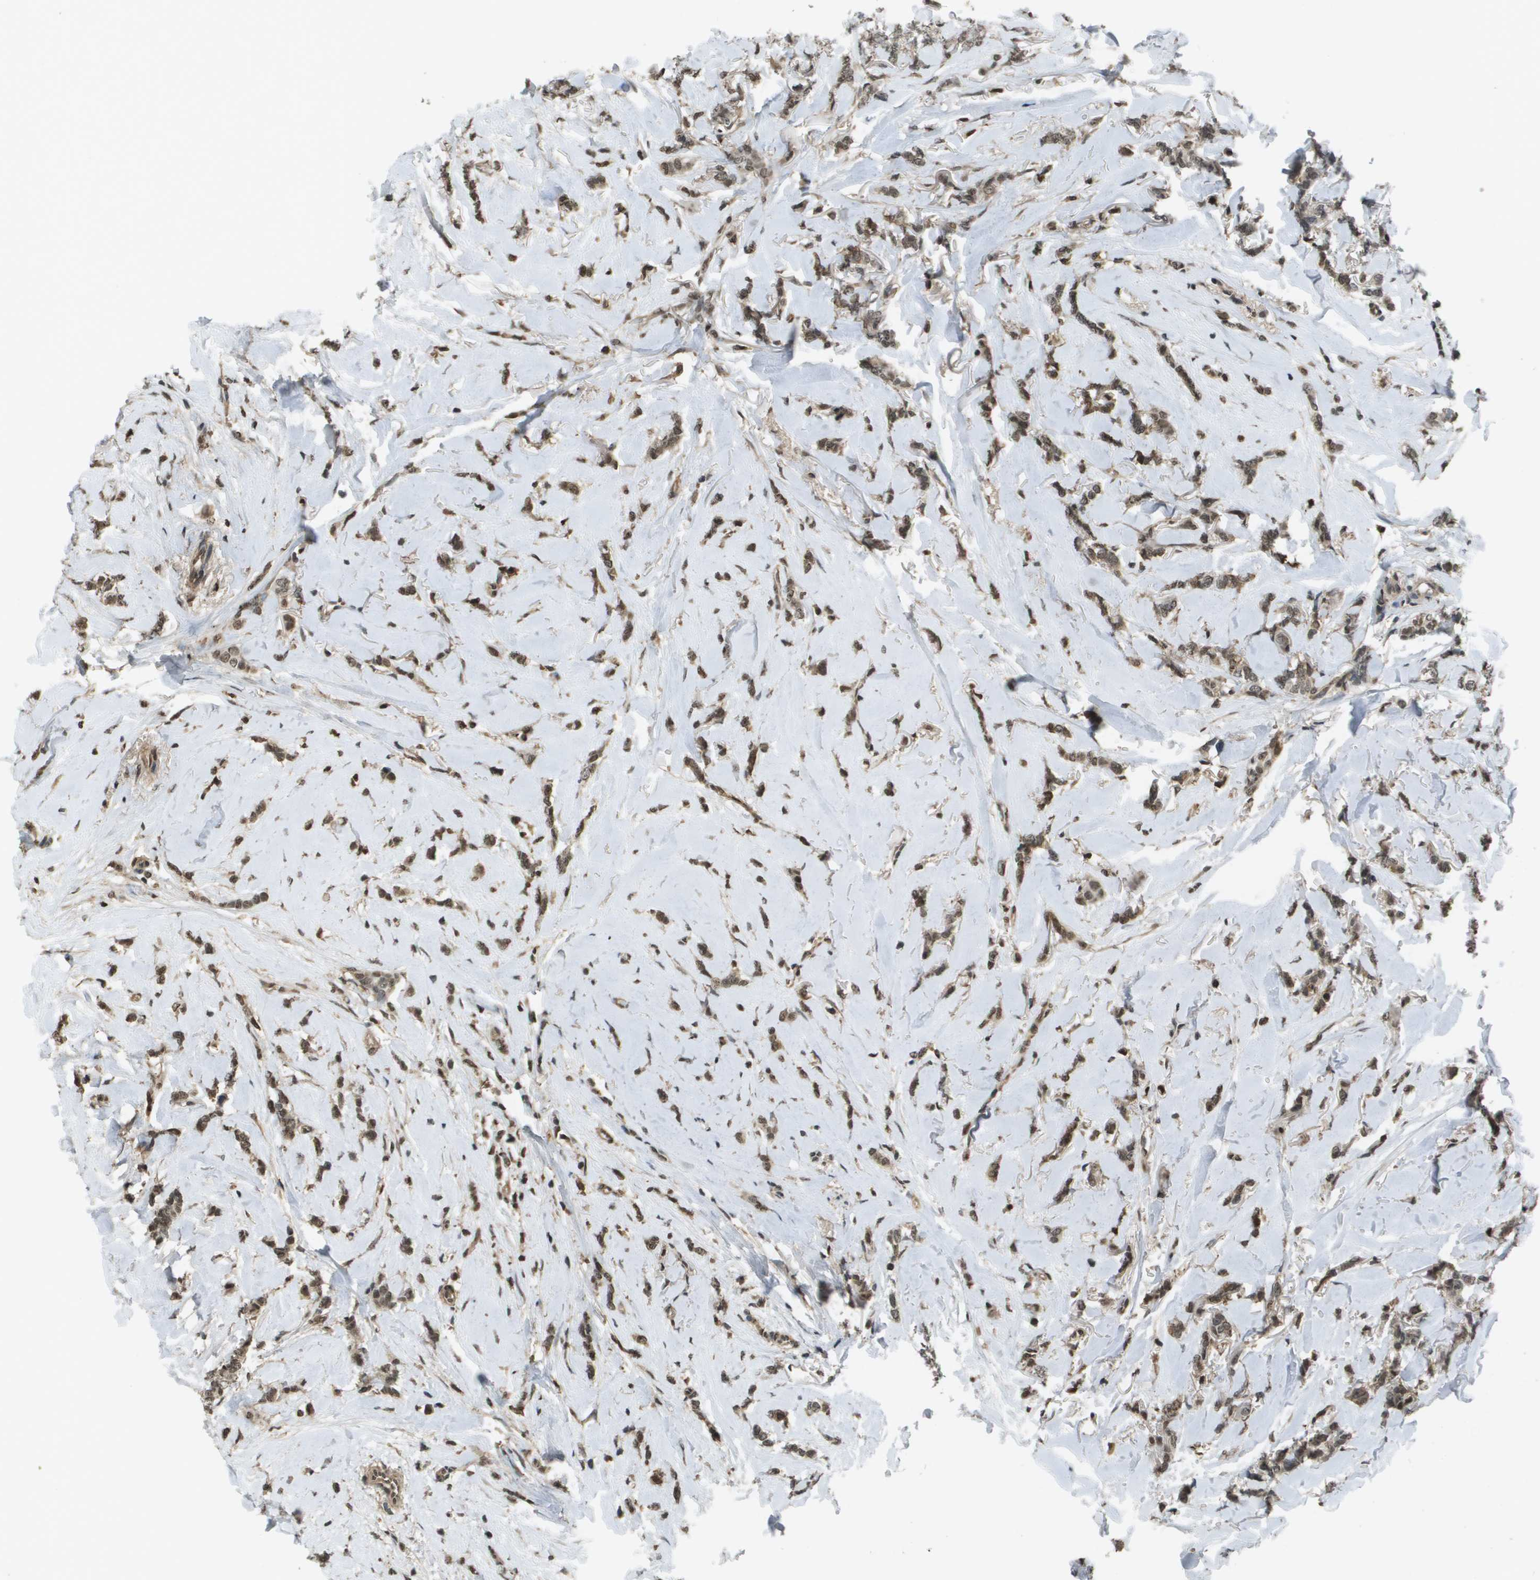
{"staining": {"intensity": "weak", "quantity": ">75%", "location": "cytoplasmic/membranous,nuclear"}, "tissue": "breast cancer", "cell_type": "Tumor cells", "image_type": "cancer", "snomed": [{"axis": "morphology", "description": "Lobular carcinoma"}, {"axis": "topography", "description": "Skin"}, {"axis": "topography", "description": "Breast"}], "caption": "The photomicrograph displays immunohistochemical staining of breast lobular carcinoma. There is weak cytoplasmic/membranous and nuclear positivity is appreciated in about >75% of tumor cells. Using DAB (3,3'-diaminobenzidine) (brown) and hematoxylin (blue) stains, captured at high magnification using brightfield microscopy.", "gene": "NDRG2", "patient": {"sex": "female", "age": 46}}